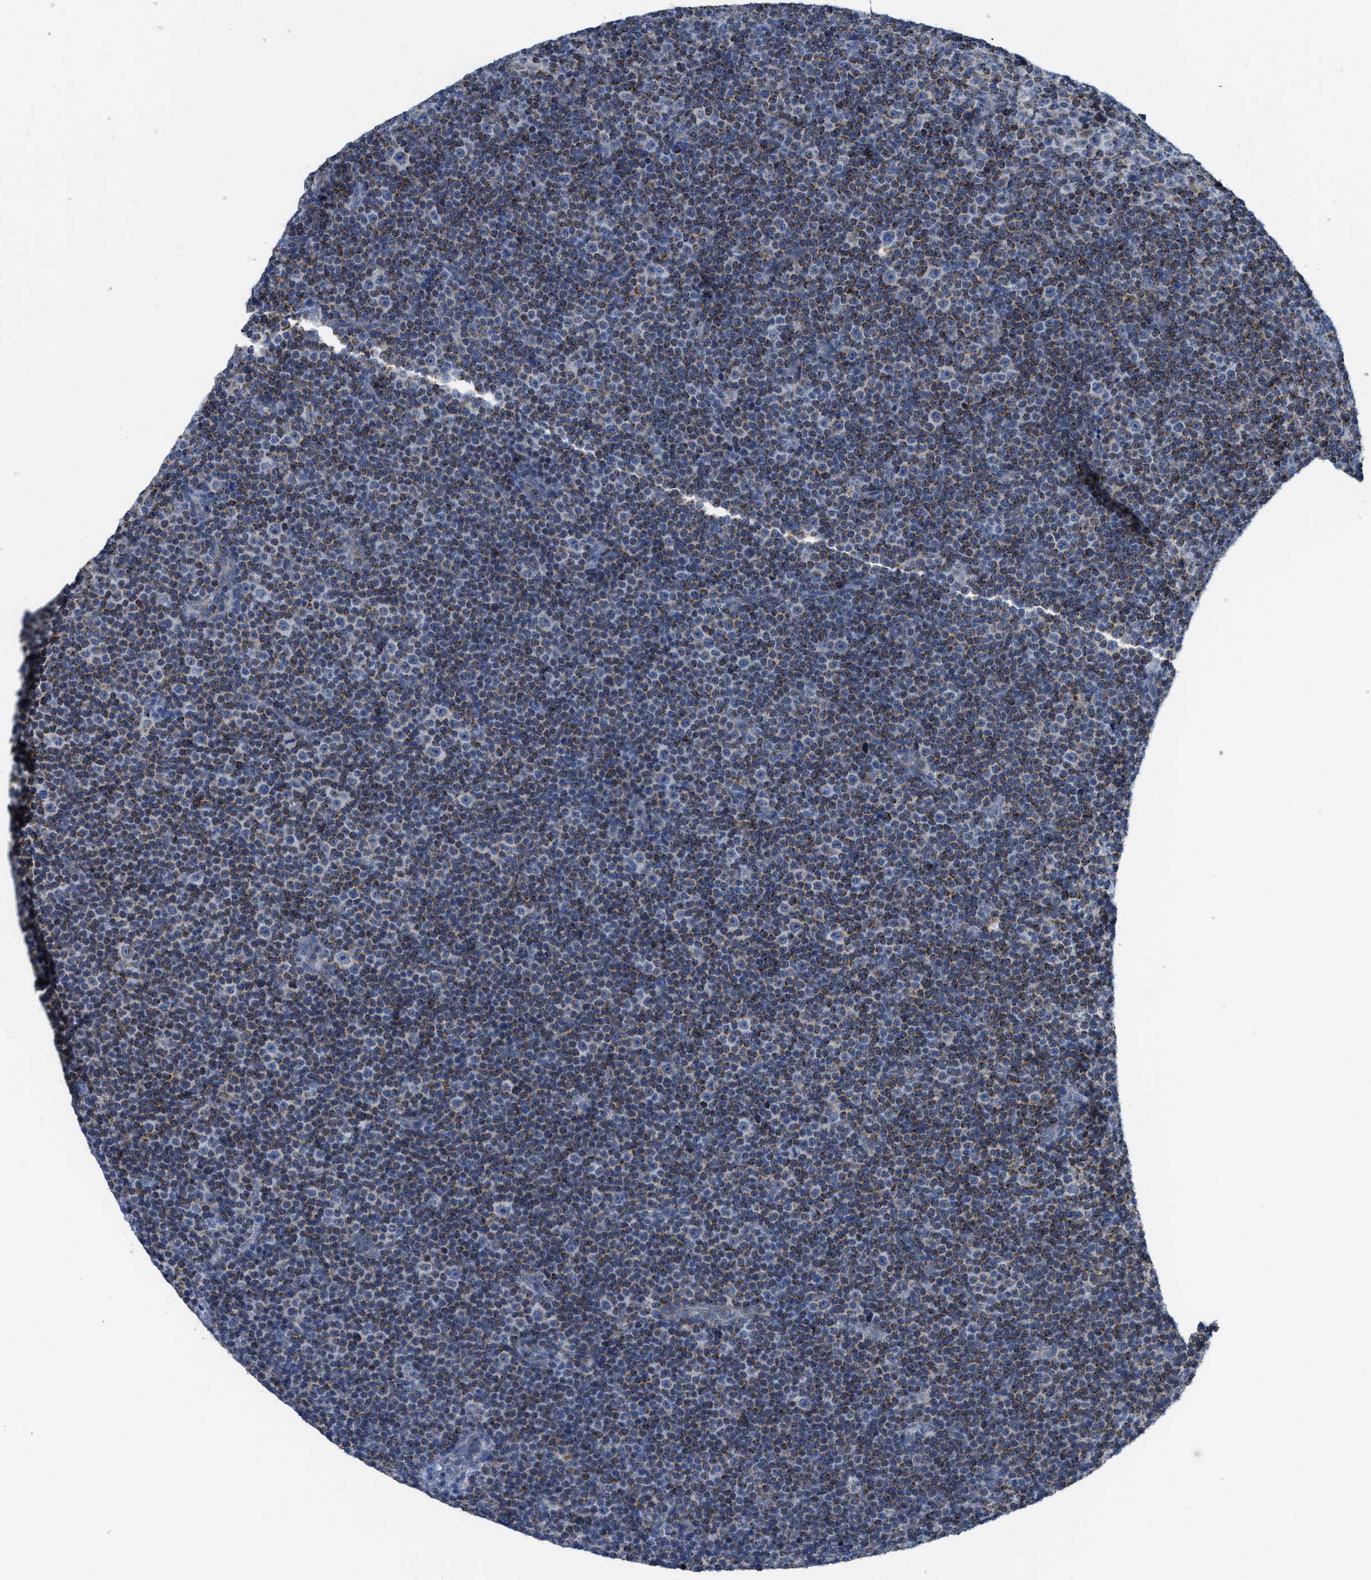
{"staining": {"intensity": "moderate", "quantity": "25%-75%", "location": "cytoplasmic/membranous"}, "tissue": "lymphoma", "cell_type": "Tumor cells", "image_type": "cancer", "snomed": [{"axis": "morphology", "description": "Malignant lymphoma, non-Hodgkin's type, Low grade"}, {"axis": "topography", "description": "Lymph node"}], "caption": "Protein staining displays moderate cytoplasmic/membranous positivity in about 25%-75% of tumor cells in malignant lymphoma, non-Hodgkin's type (low-grade). (DAB IHC, brown staining for protein, blue staining for nuclei).", "gene": "GATD3", "patient": {"sex": "female", "age": 67}}